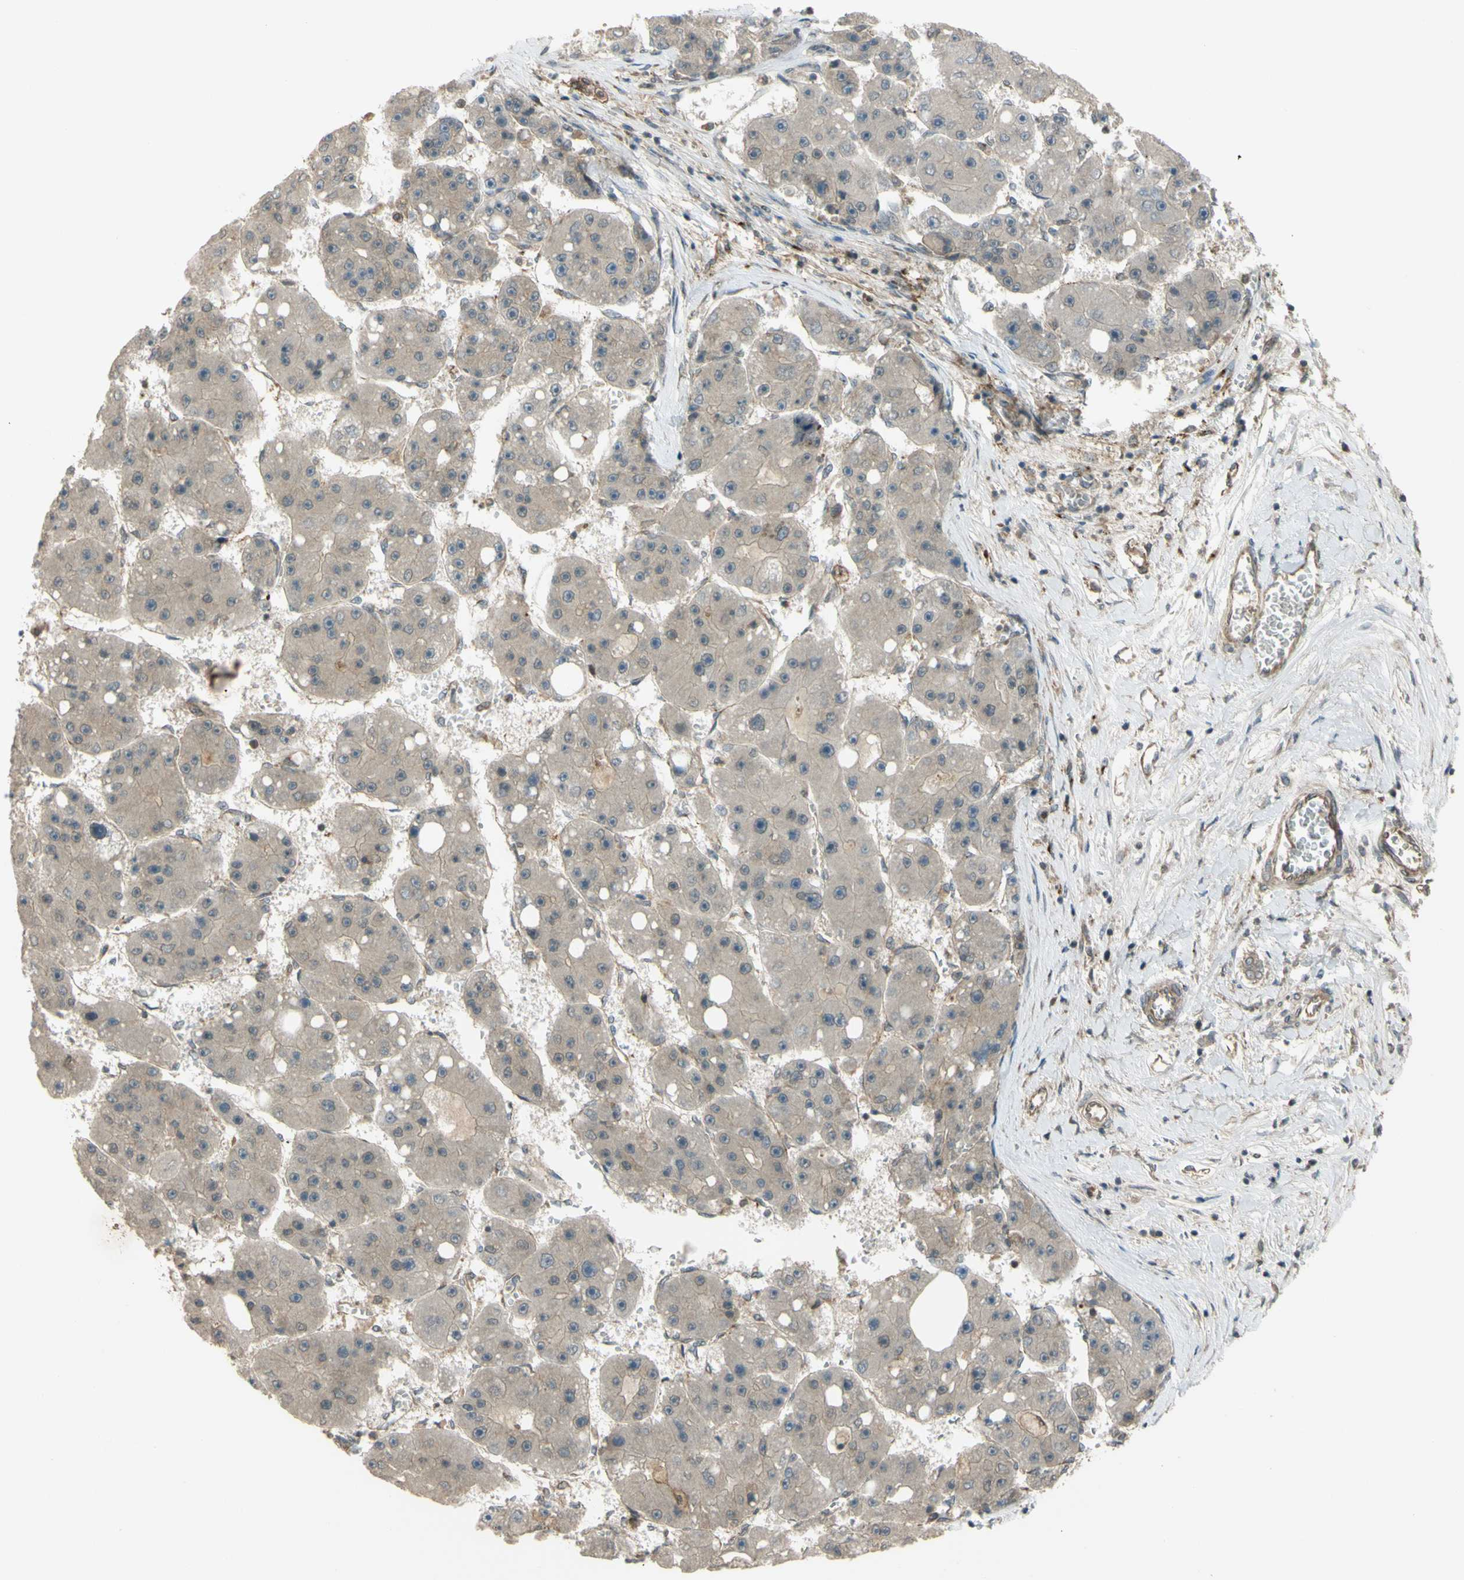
{"staining": {"intensity": "negative", "quantity": "none", "location": "none"}, "tissue": "liver cancer", "cell_type": "Tumor cells", "image_type": "cancer", "snomed": [{"axis": "morphology", "description": "Carcinoma, Hepatocellular, NOS"}, {"axis": "topography", "description": "Liver"}], "caption": "This is an immunohistochemistry micrograph of liver cancer. There is no staining in tumor cells.", "gene": "FLII", "patient": {"sex": "female", "age": 61}}